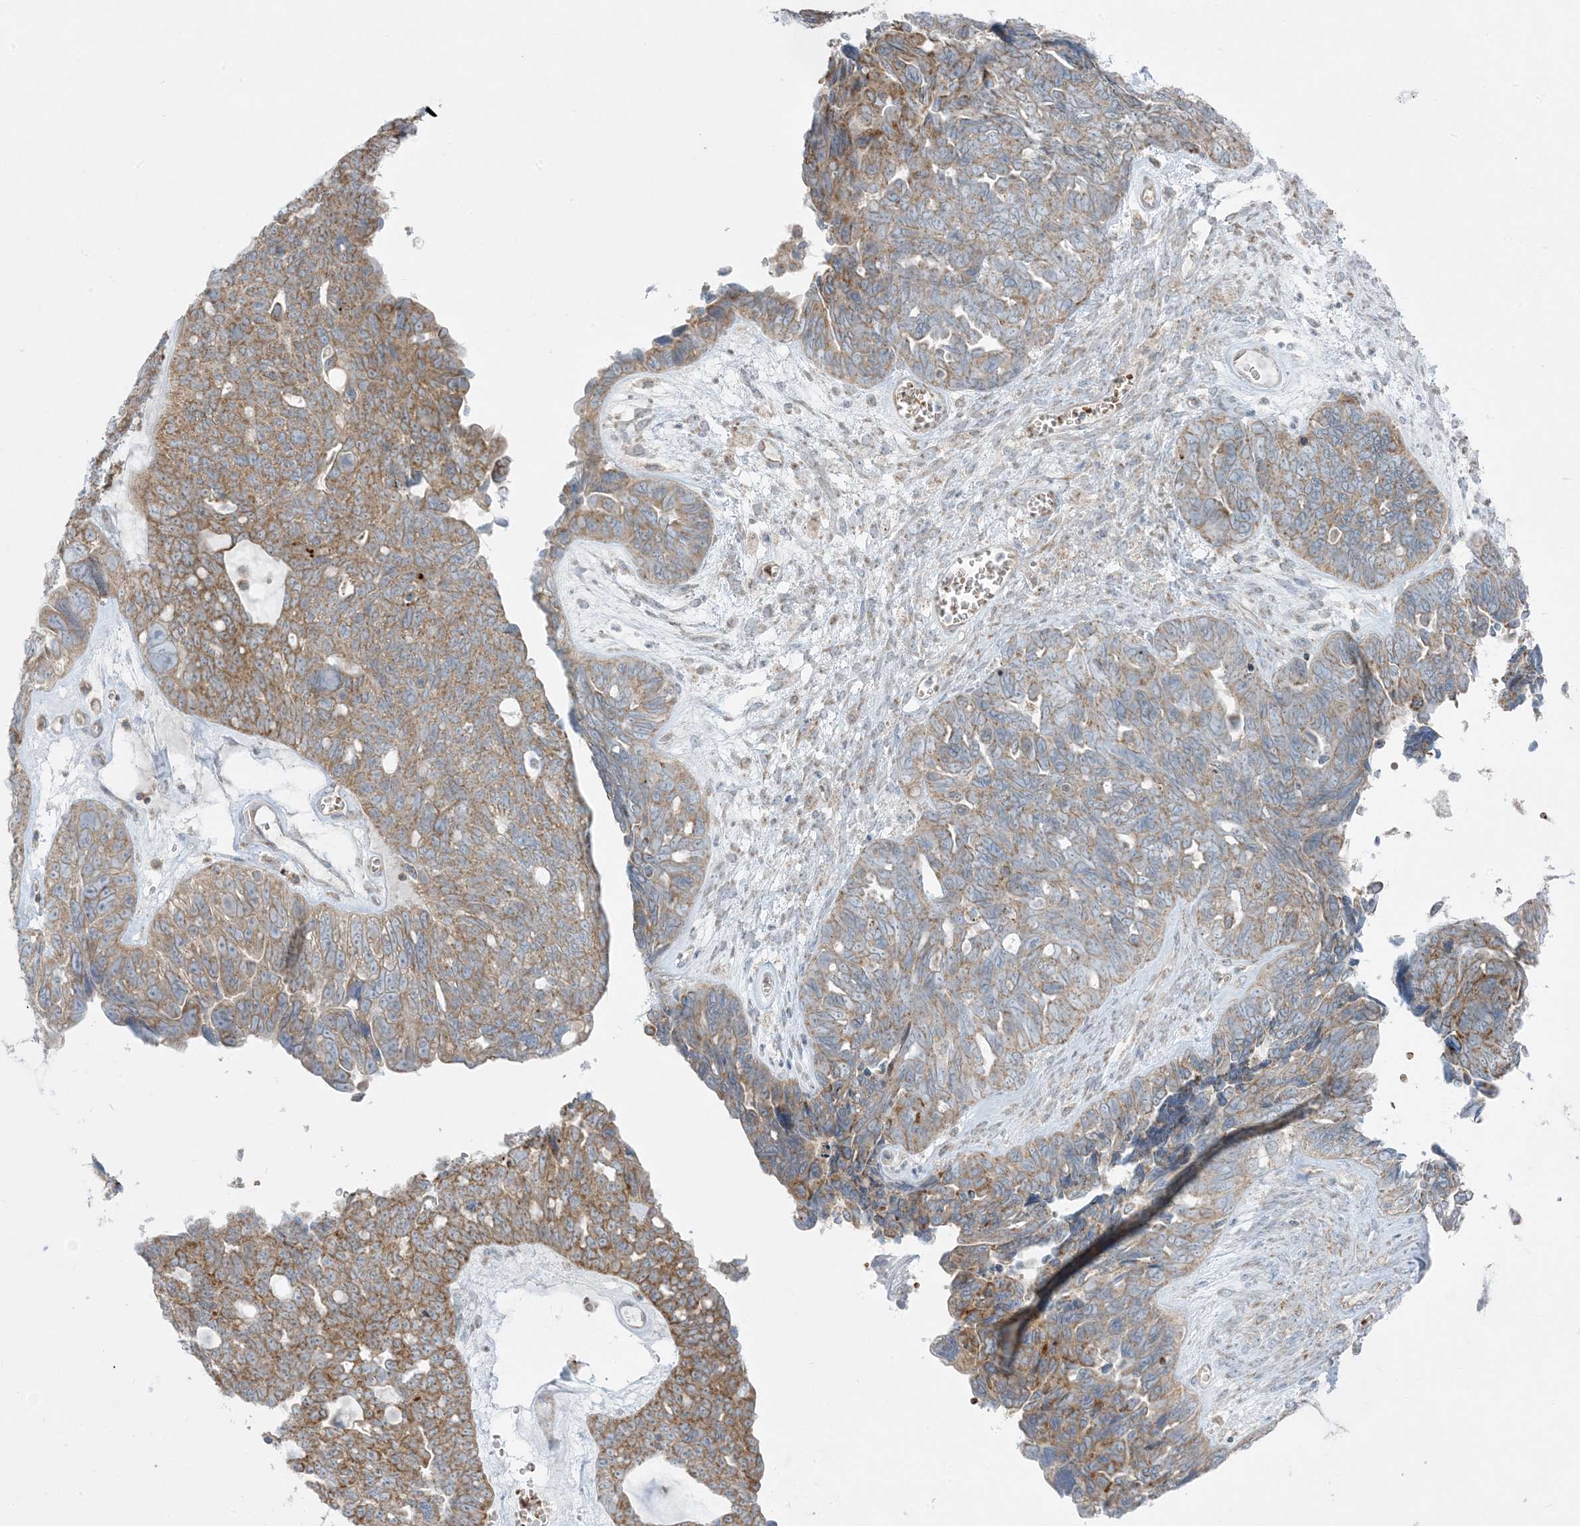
{"staining": {"intensity": "moderate", "quantity": ">75%", "location": "cytoplasmic/membranous"}, "tissue": "ovarian cancer", "cell_type": "Tumor cells", "image_type": "cancer", "snomed": [{"axis": "morphology", "description": "Cystadenocarcinoma, serous, NOS"}, {"axis": "topography", "description": "Ovary"}], "caption": "A histopathology image showing moderate cytoplasmic/membranous positivity in about >75% of tumor cells in ovarian serous cystadenocarcinoma, as visualized by brown immunohistochemical staining.", "gene": "PIK3R4", "patient": {"sex": "female", "age": 79}}